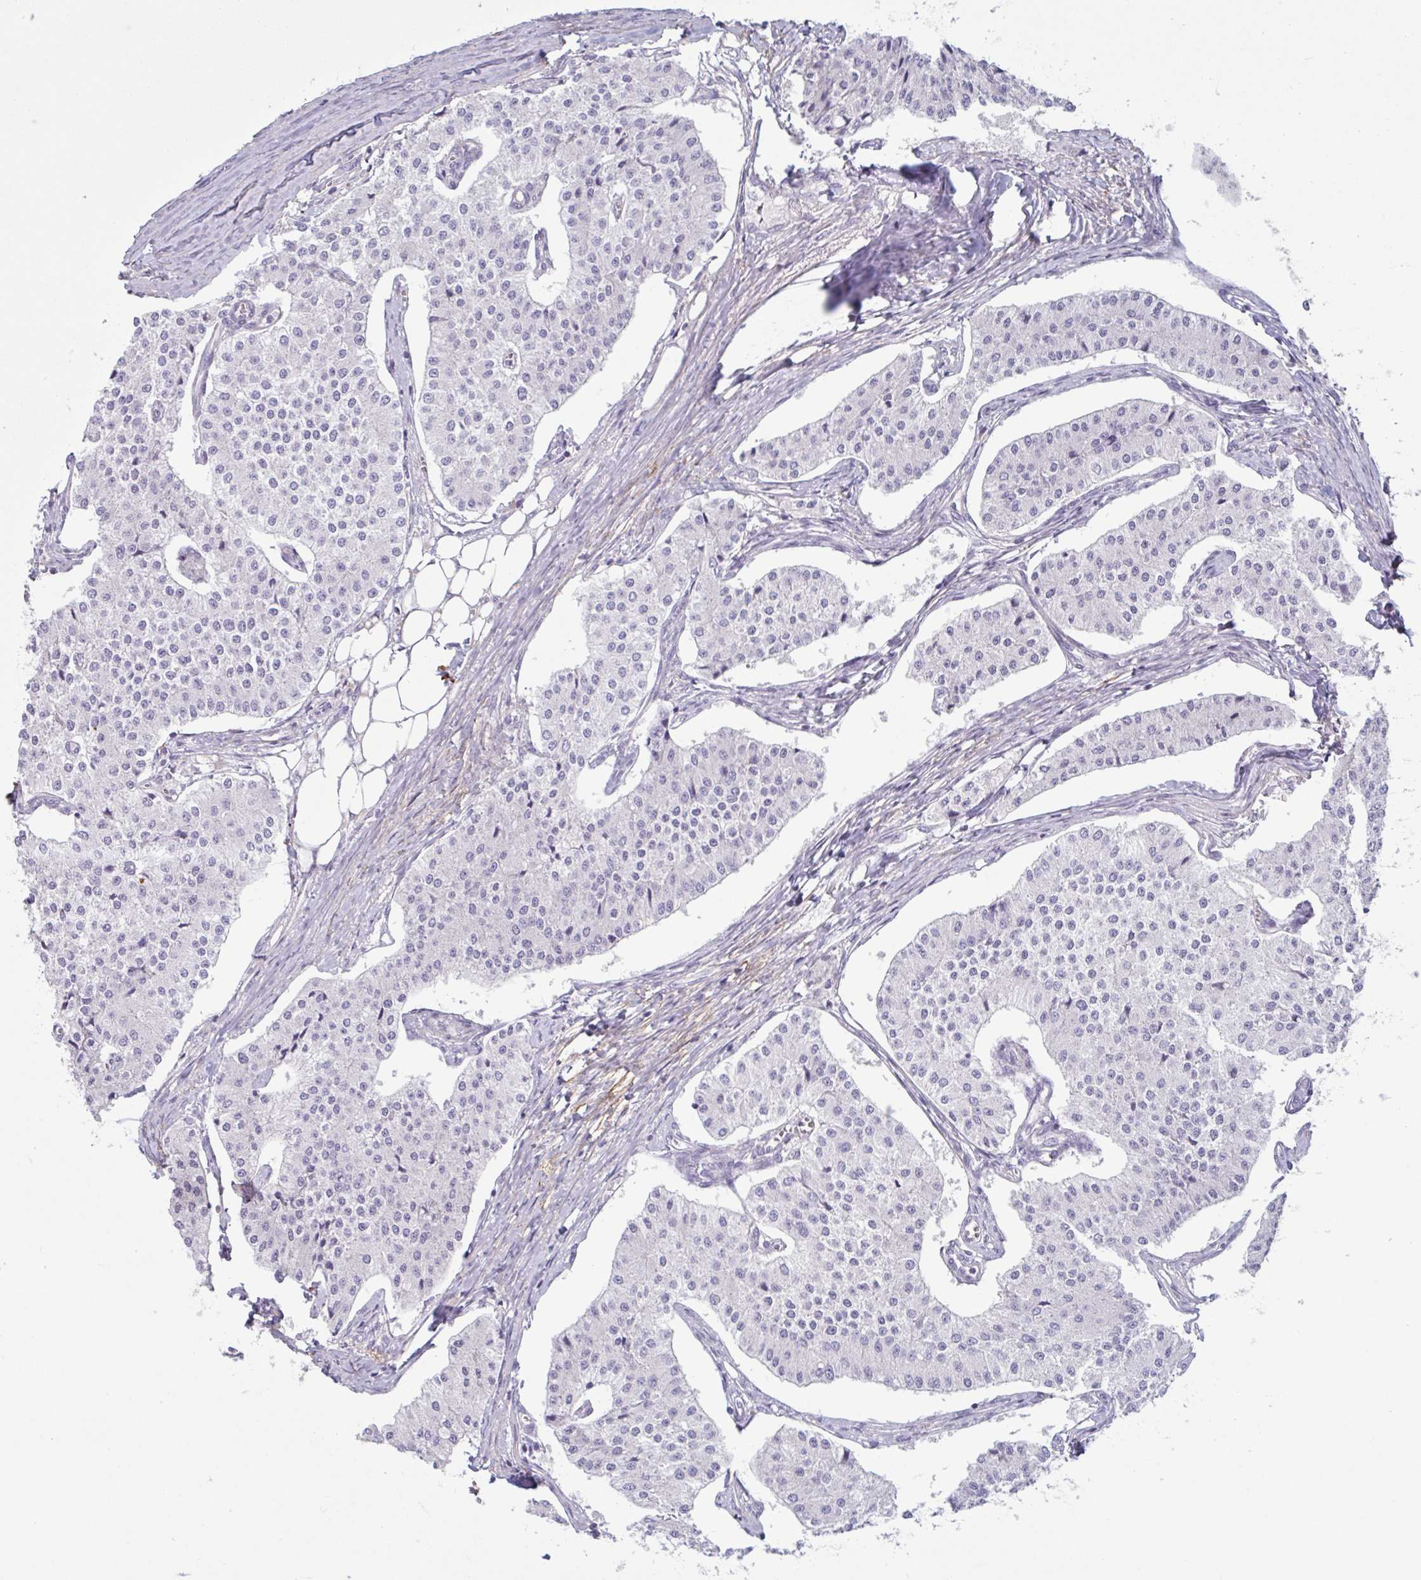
{"staining": {"intensity": "negative", "quantity": "none", "location": "none"}, "tissue": "carcinoid", "cell_type": "Tumor cells", "image_type": "cancer", "snomed": [{"axis": "morphology", "description": "Carcinoid, malignant, NOS"}, {"axis": "topography", "description": "Colon"}], "caption": "IHC photomicrograph of human malignant carcinoid stained for a protein (brown), which exhibits no expression in tumor cells.", "gene": "MYH10", "patient": {"sex": "female", "age": 52}}